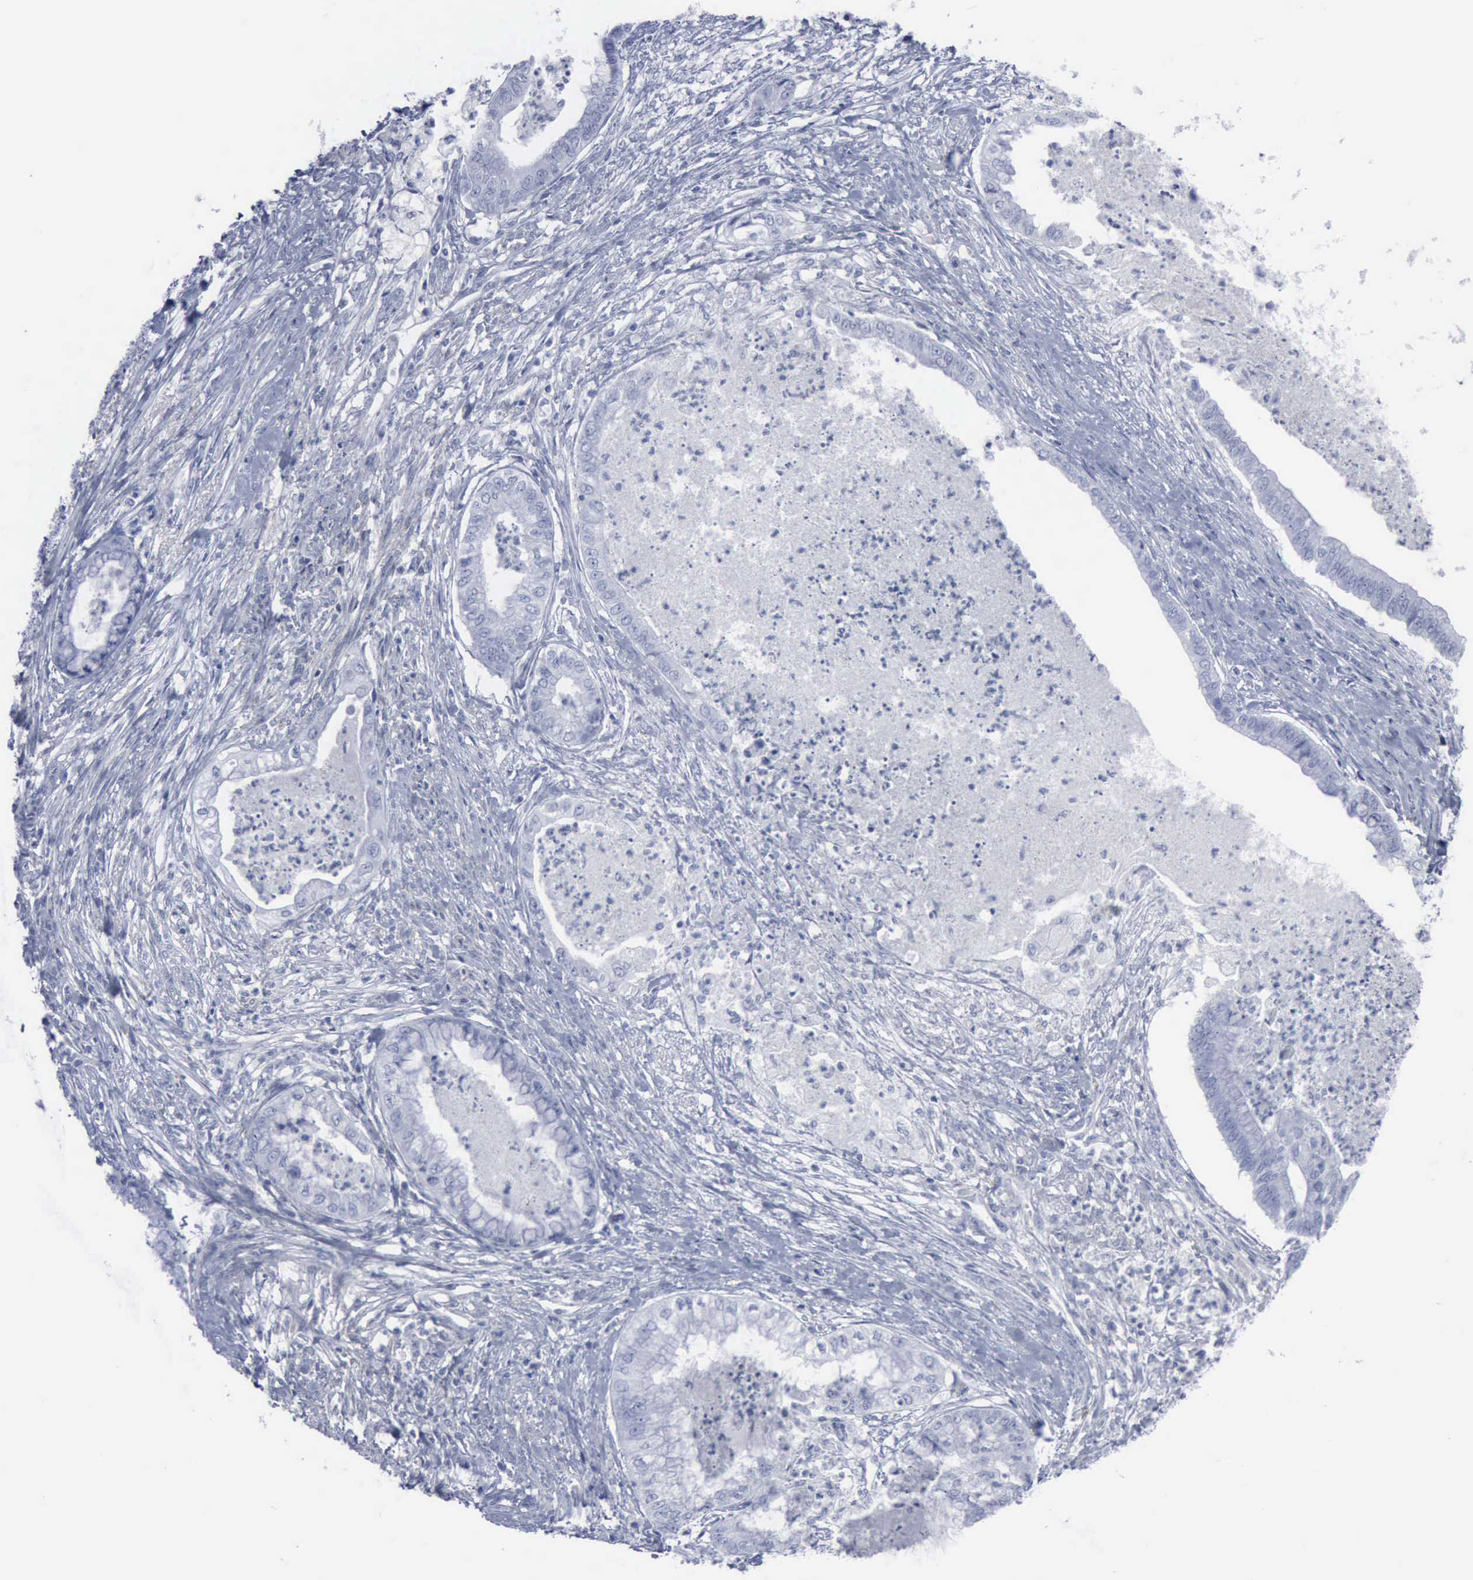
{"staining": {"intensity": "negative", "quantity": "none", "location": "none"}, "tissue": "endometrial cancer", "cell_type": "Tumor cells", "image_type": "cancer", "snomed": [{"axis": "morphology", "description": "Necrosis, NOS"}, {"axis": "morphology", "description": "Adenocarcinoma, NOS"}, {"axis": "topography", "description": "Endometrium"}], "caption": "DAB (3,3'-diaminobenzidine) immunohistochemical staining of endometrial cancer (adenocarcinoma) exhibits no significant expression in tumor cells. The staining was performed using DAB (3,3'-diaminobenzidine) to visualize the protein expression in brown, while the nuclei were stained in blue with hematoxylin (Magnification: 20x).", "gene": "VCAM1", "patient": {"sex": "female", "age": 79}}